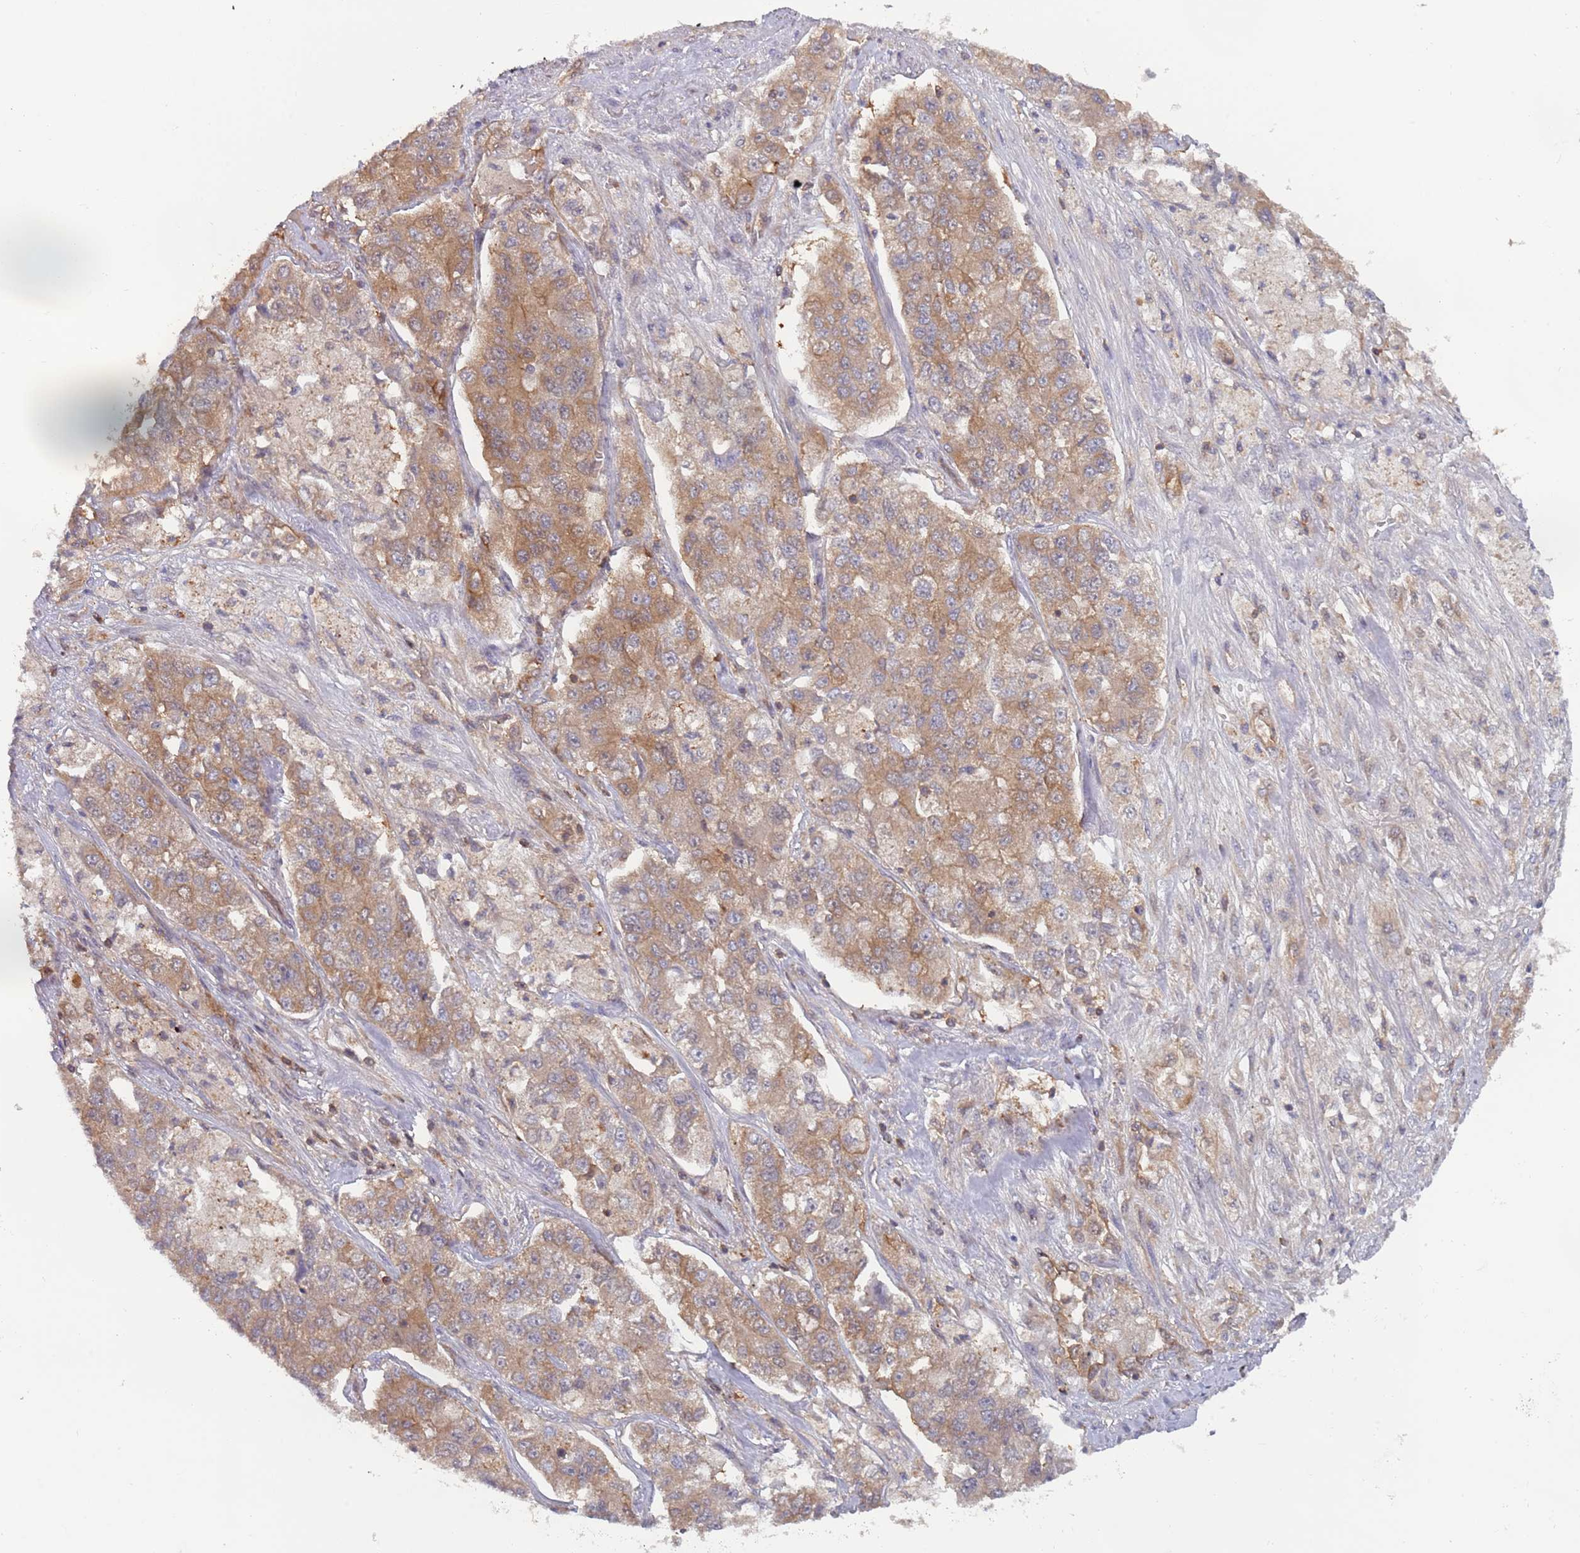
{"staining": {"intensity": "moderate", "quantity": ">75%", "location": "cytoplasmic/membranous"}, "tissue": "lung cancer", "cell_type": "Tumor cells", "image_type": "cancer", "snomed": [{"axis": "morphology", "description": "Adenocarcinoma, NOS"}, {"axis": "topography", "description": "Lung"}], "caption": "This is an image of immunohistochemistry (IHC) staining of lung cancer (adenocarcinoma), which shows moderate positivity in the cytoplasmic/membranous of tumor cells.", "gene": "GSDMD", "patient": {"sex": "male", "age": 49}}